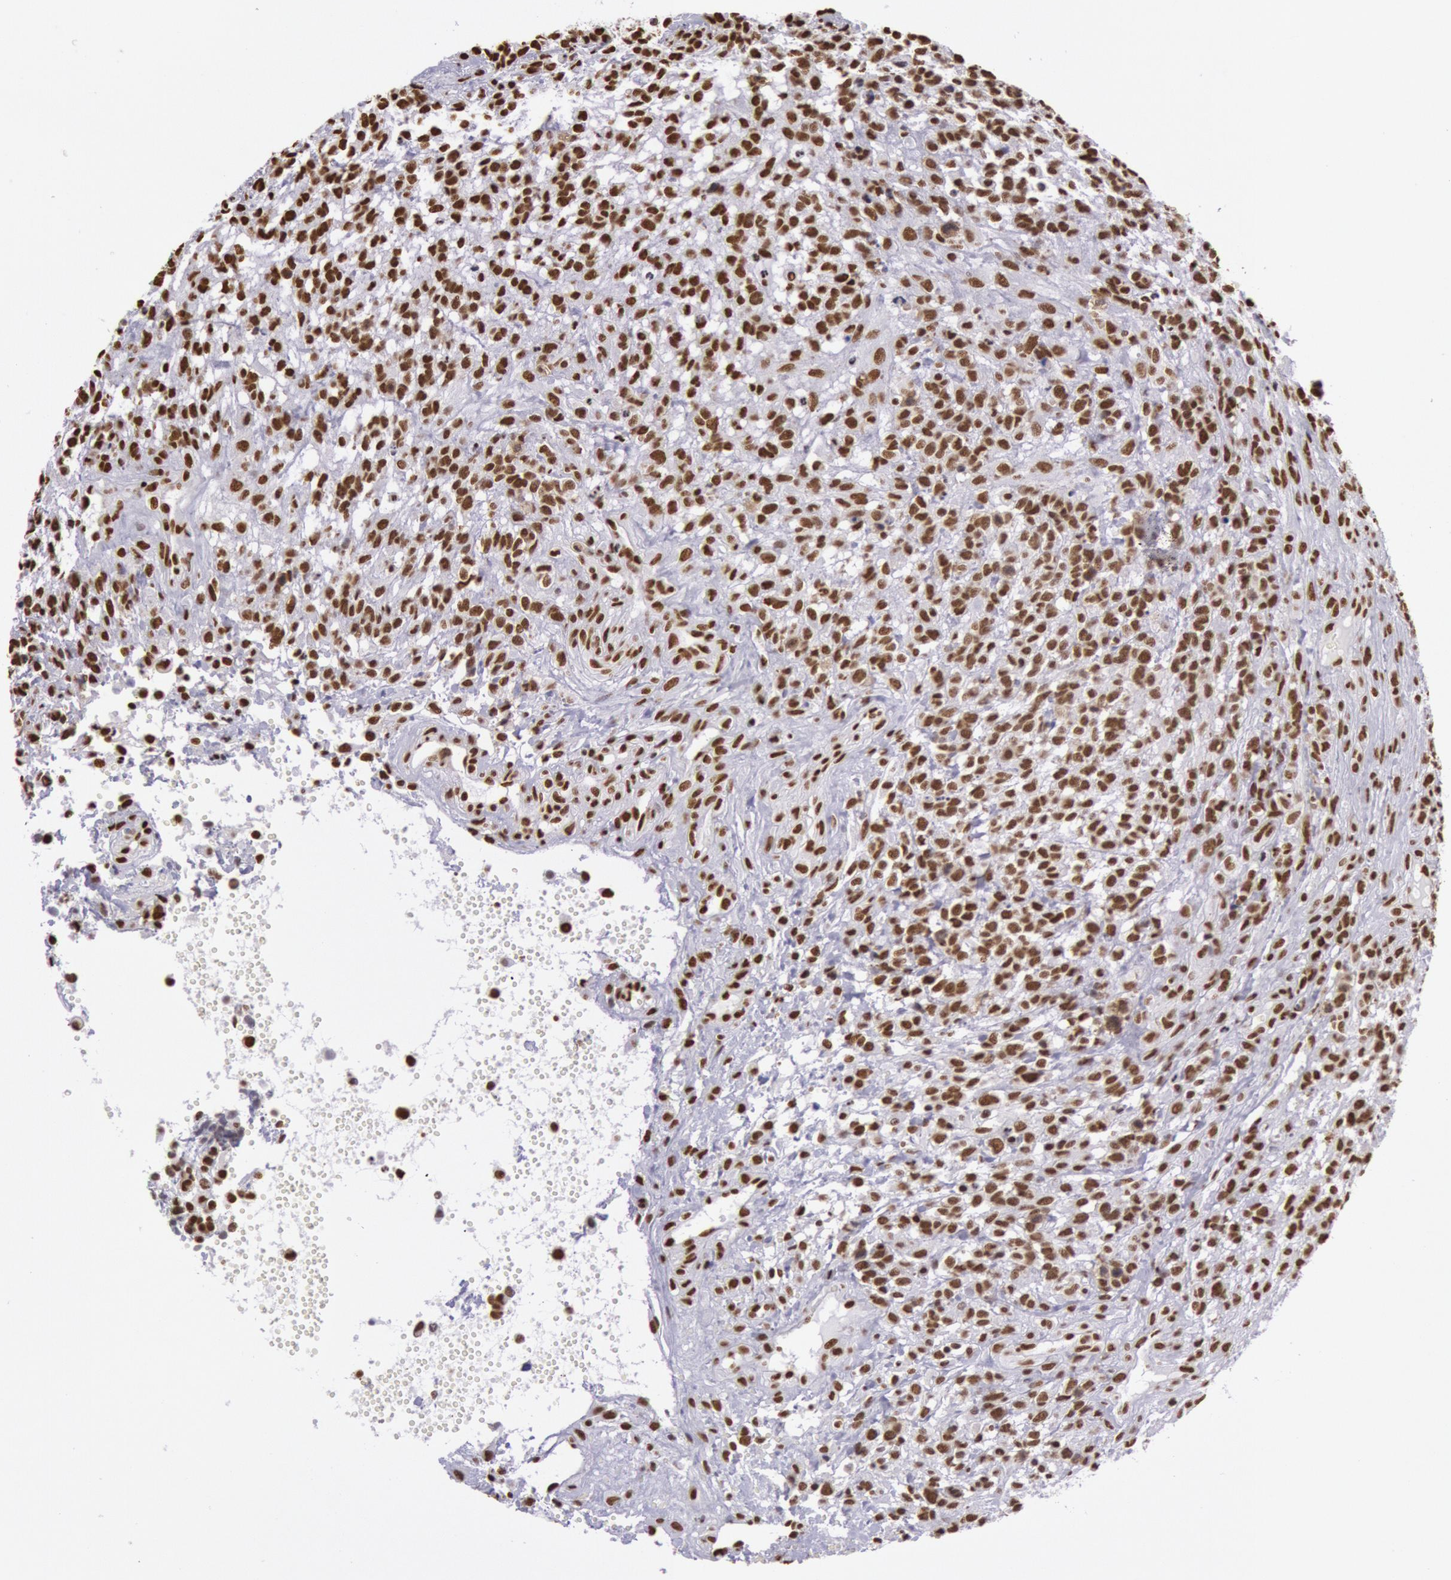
{"staining": {"intensity": "strong", "quantity": ">75%", "location": "nuclear"}, "tissue": "glioma", "cell_type": "Tumor cells", "image_type": "cancer", "snomed": [{"axis": "morphology", "description": "Glioma, malignant, High grade"}, {"axis": "topography", "description": "Brain"}], "caption": "The image shows immunohistochemical staining of malignant glioma (high-grade). There is strong nuclear staining is identified in about >75% of tumor cells.", "gene": "HNRNPH2", "patient": {"sex": "male", "age": 66}}